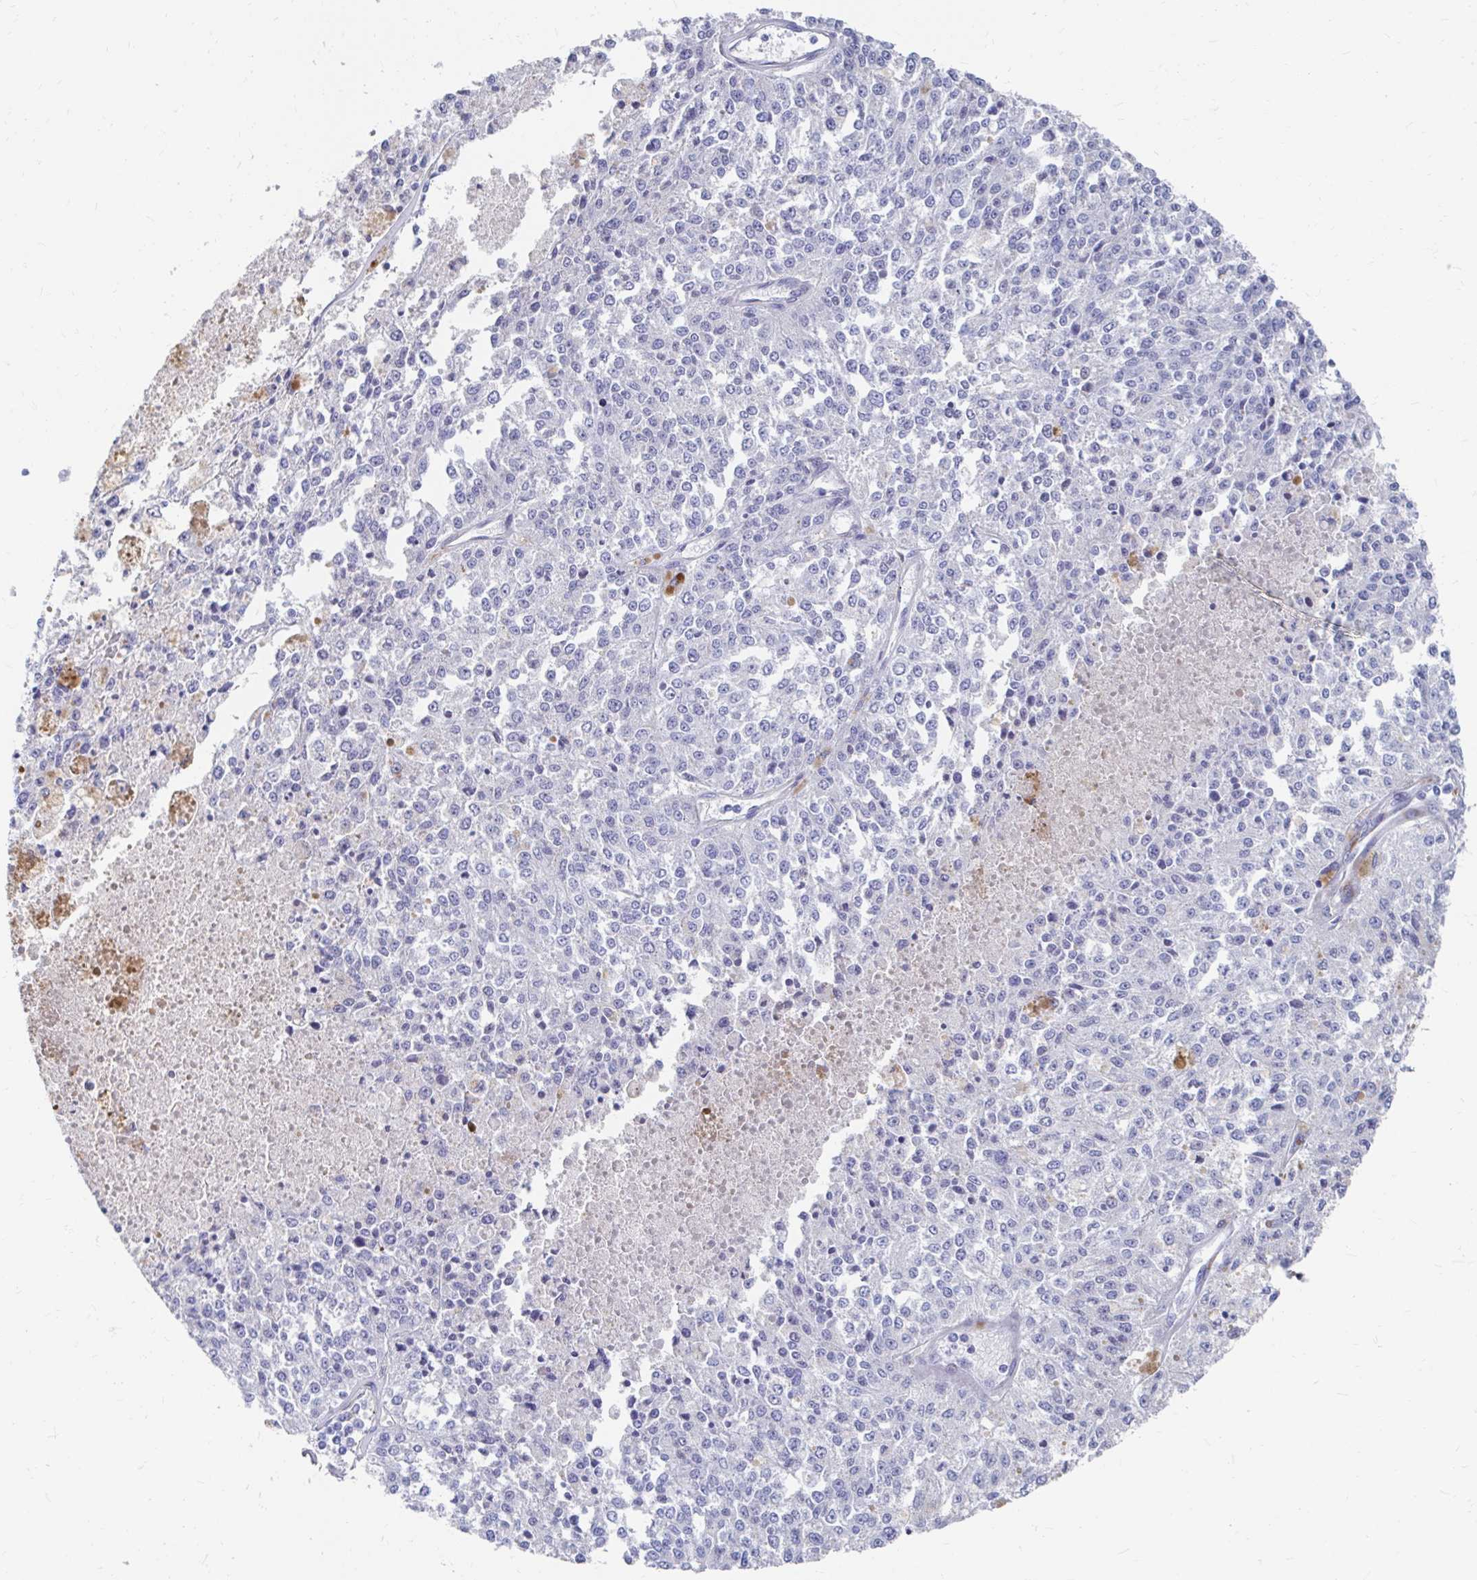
{"staining": {"intensity": "negative", "quantity": "none", "location": "none"}, "tissue": "melanoma", "cell_type": "Tumor cells", "image_type": "cancer", "snomed": [{"axis": "morphology", "description": "Malignant melanoma, Metastatic site"}, {"axis": "topography", "description": "Lymph node"}], "caption": "There is no significant expression in tumor cells of melanoma. Brightfield microscopy of IHC stained with DAB (brown) and hematoxylin (blue), captured at high magnification.", "gene": "LAMC3", "patient": {"sex": "female", "age": 64}}